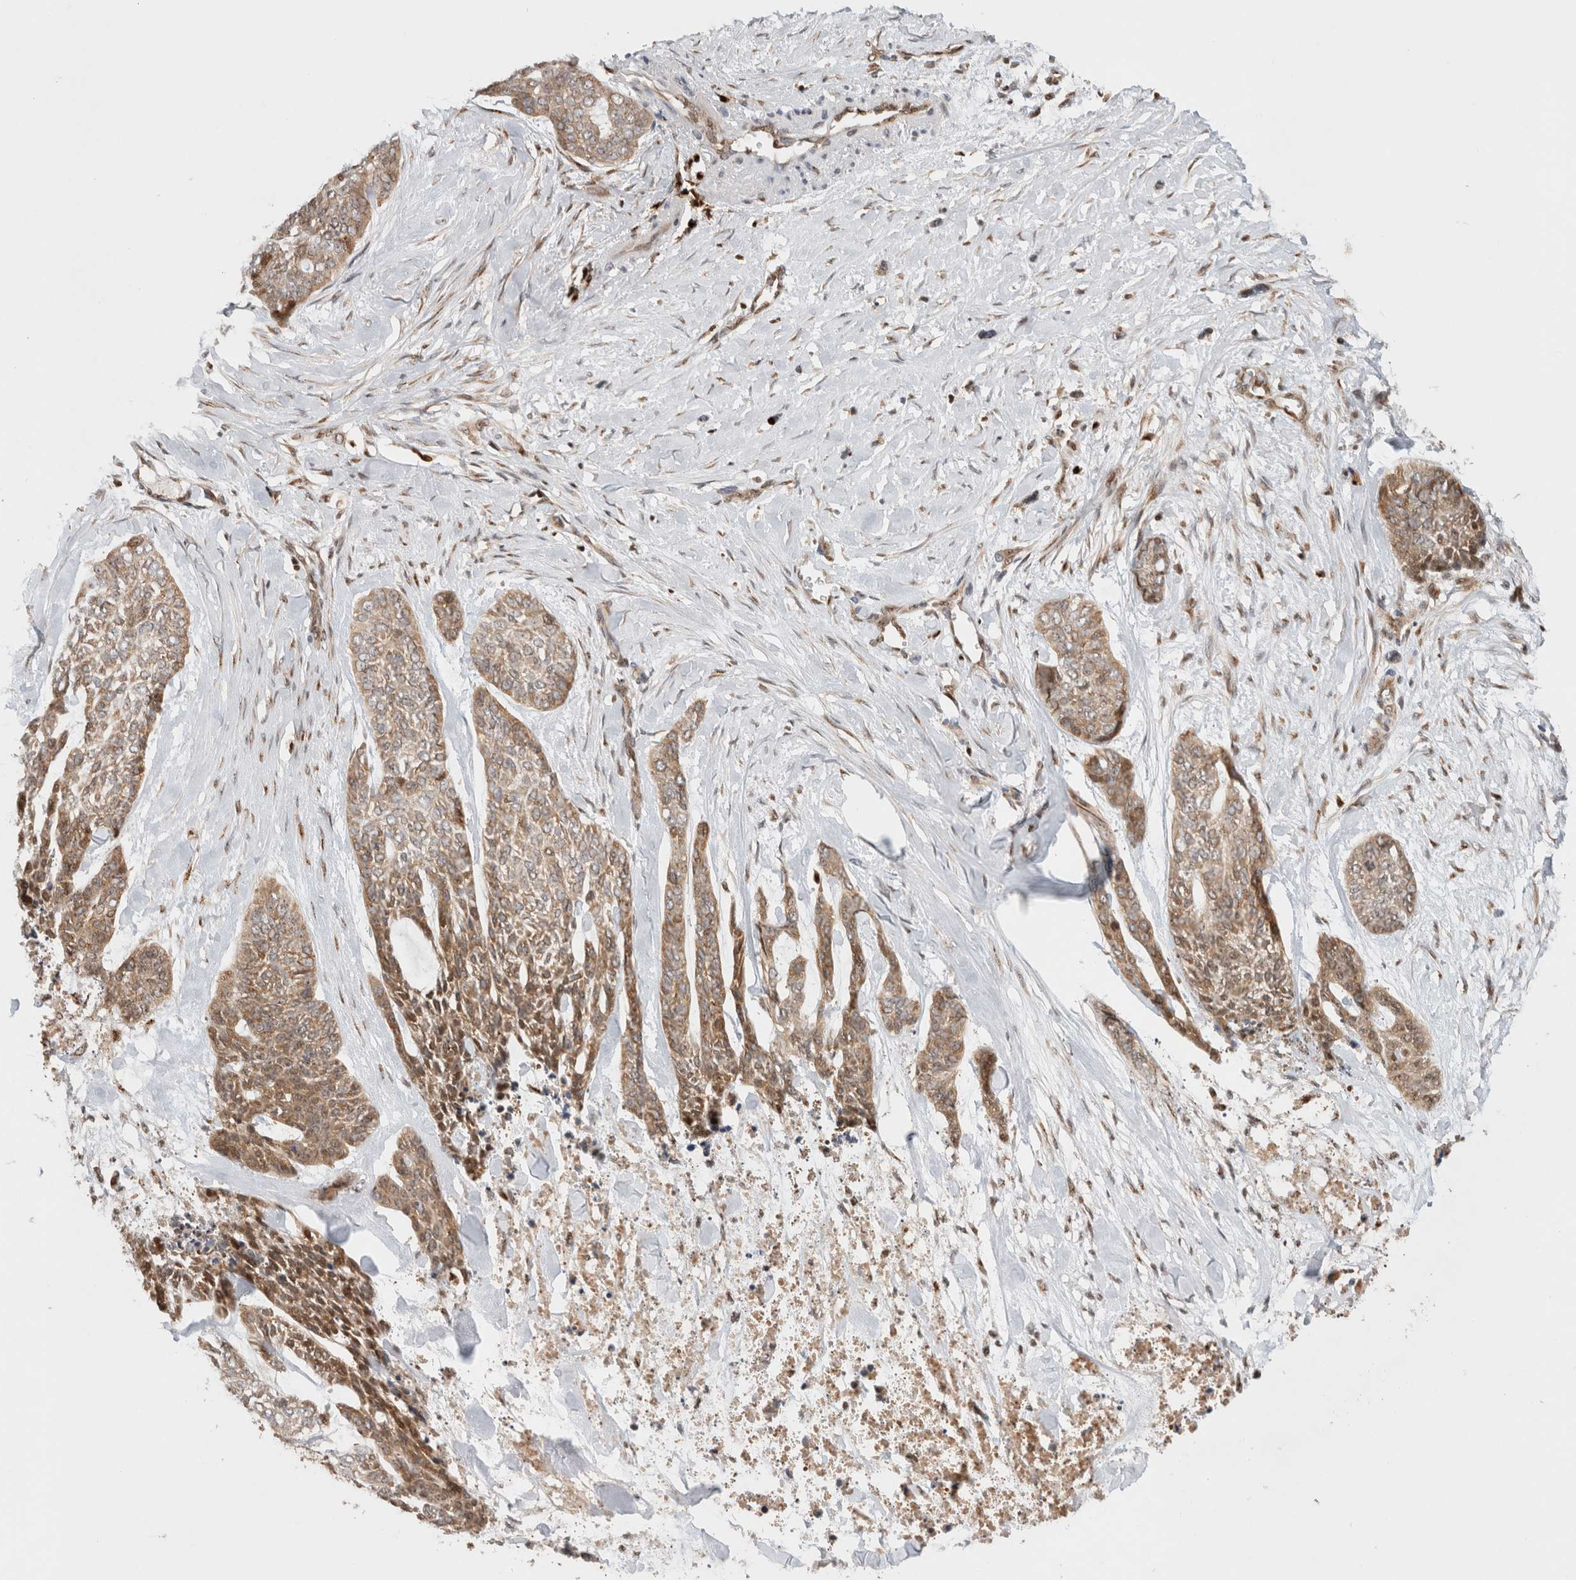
{"staining": {"intensity": "moderate", "quantity": ">75%", "location": "cytoplasmic/membranous"}, "tissue": "skin cancer", "cell_type": "Tumor cells", "image_type": "cancer", "snomed": [{"axis": "morphology", "description": "Basal cell carcinoma"}, {"axis": "topography", "description": "Skin"}], "caption": "Immunohistochemical staining of human skin cancer reveals moderate cytoplasmic/membranous protein staining in approximately >75% of tumor cells.", "gene": "OTUD6B", "patient": {"sex": "female", "age": 64}}